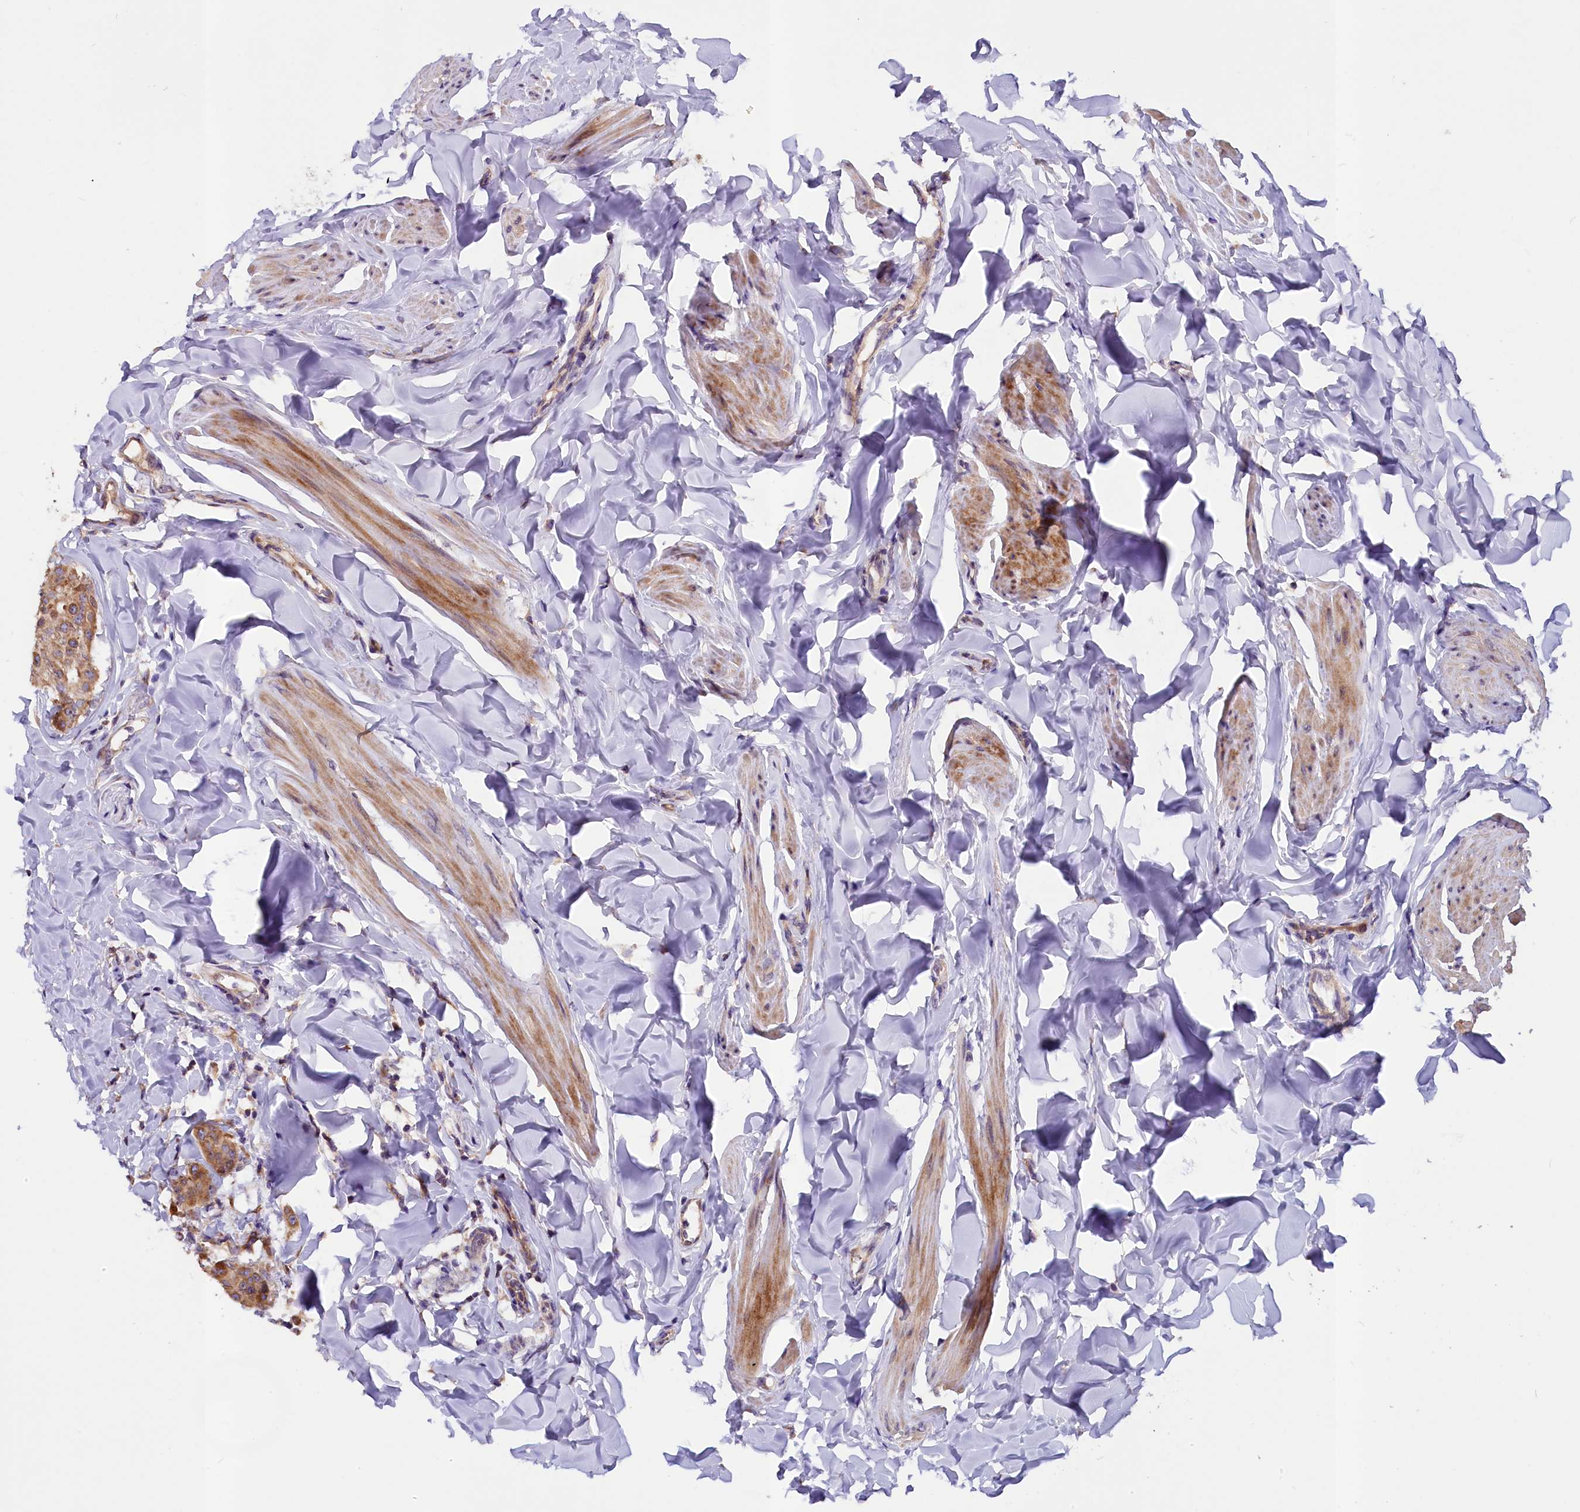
{"staining": {"intensity": "moderate", "quantity": ">75%", "location": "cytoplasmic/membranous"}, "tissue": "breast cancer", "cell_type": "Tumor cells", "image_type": "cancer", "snomed": [{"axis": "morphology", "description": "Duct carcinoma"}, {"axis": "topography", "description": "Breast"}], "caption": "Human breast cancer (infiltrating ductal carcinoma) stained with a protein marker displays moderate staining in tumor cells.", "gene": "FRY", "patient": {"sex": "female", "age": 40}}